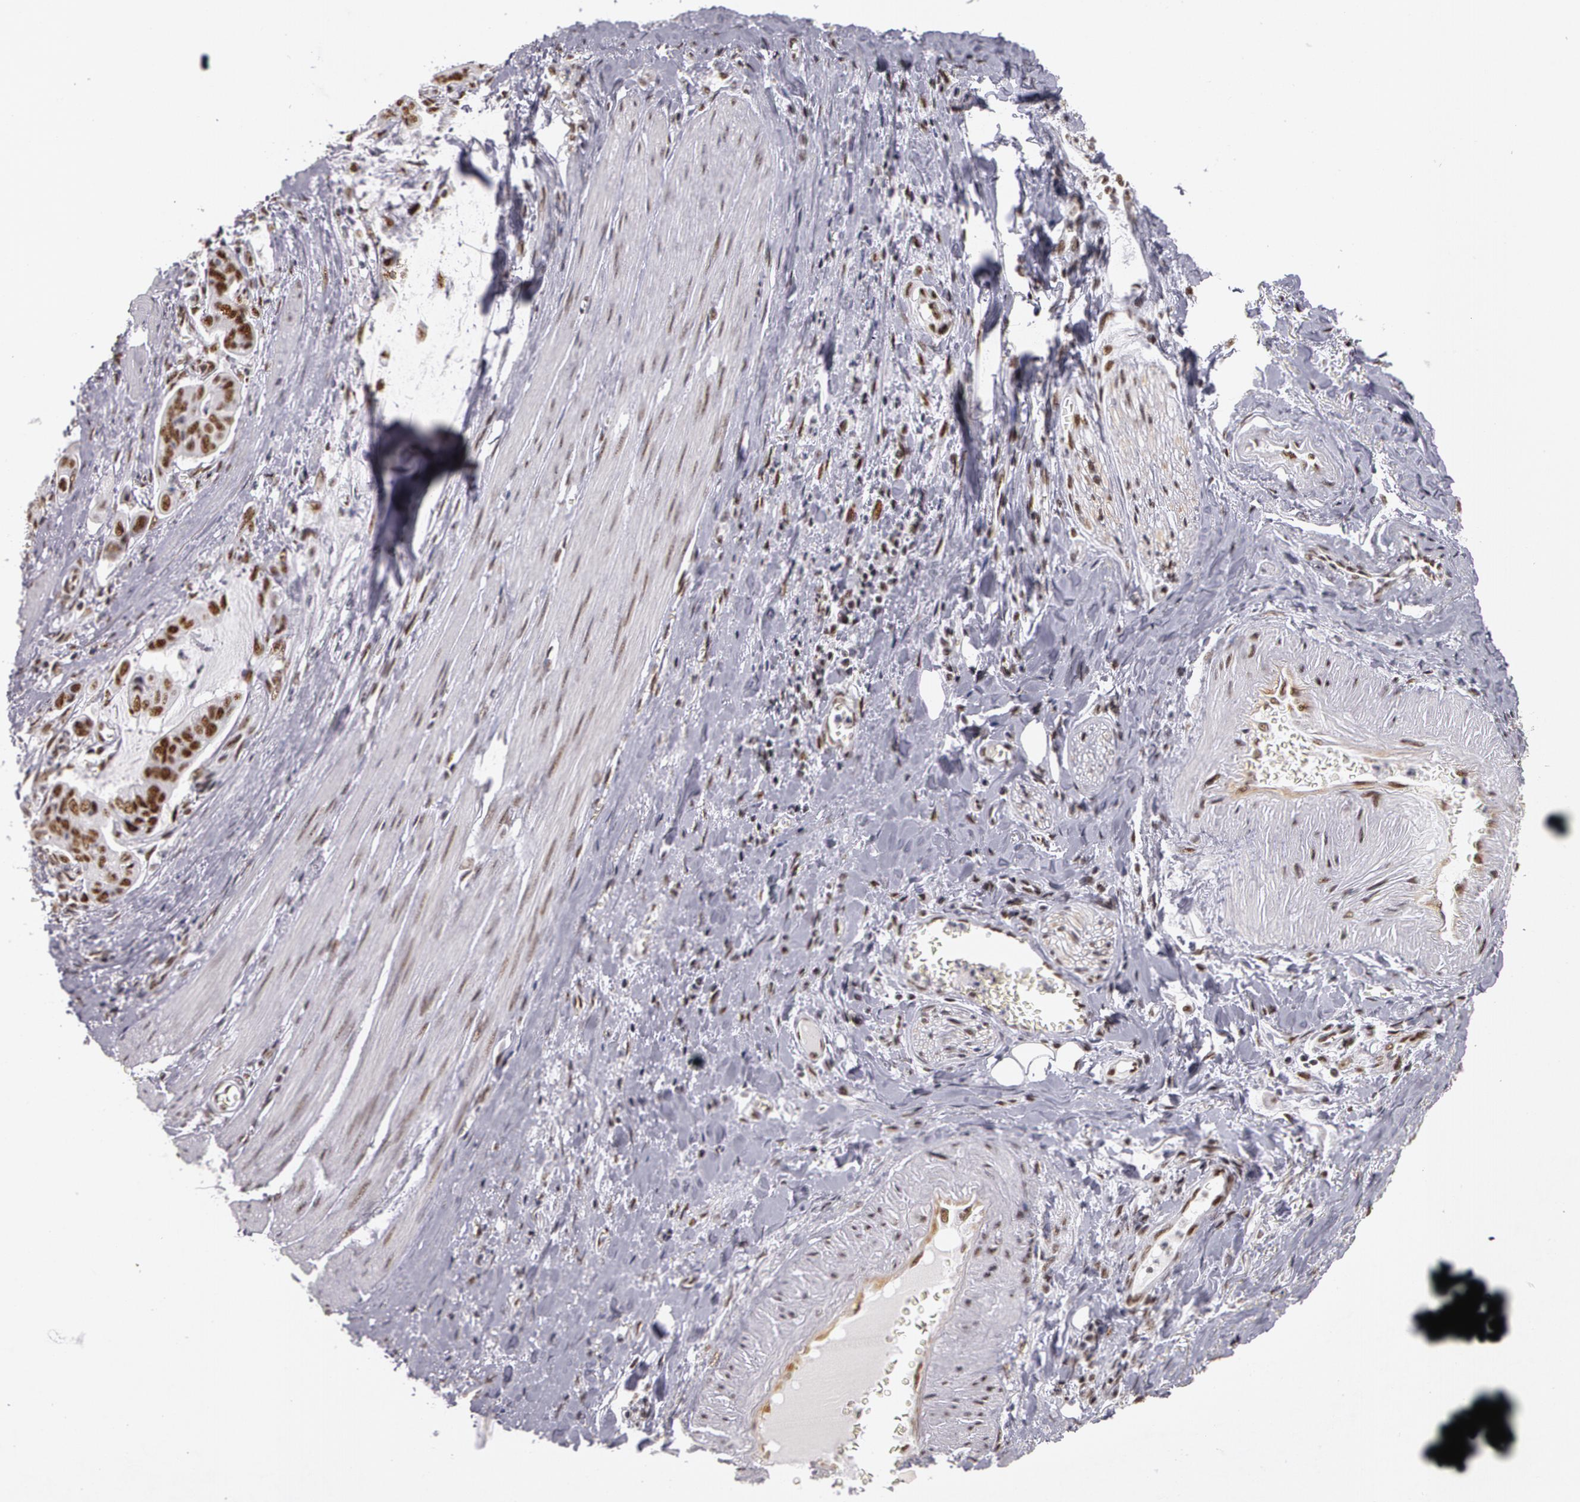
{"staining": {"intensity": "moderate", "quantity": ">75%", "location": "nuclear"}, "tissue": "stomach cancer", "cell_type": "Tumor cells", "image_type": "cancer", "snomed": [{"axis": "morphology", "description": "Adenocarcinoma, NOS"}, {"axis": "topography", "description": "Stomach, upper"}], "caption": "Moderate nuclear positivity for a protein is present in about >75% of tumor cells of stomach adenocarcinoma using immunohistochemistry (IHC).", "gene": "PNN", "patient": {"sex": "male", "age": 80}}